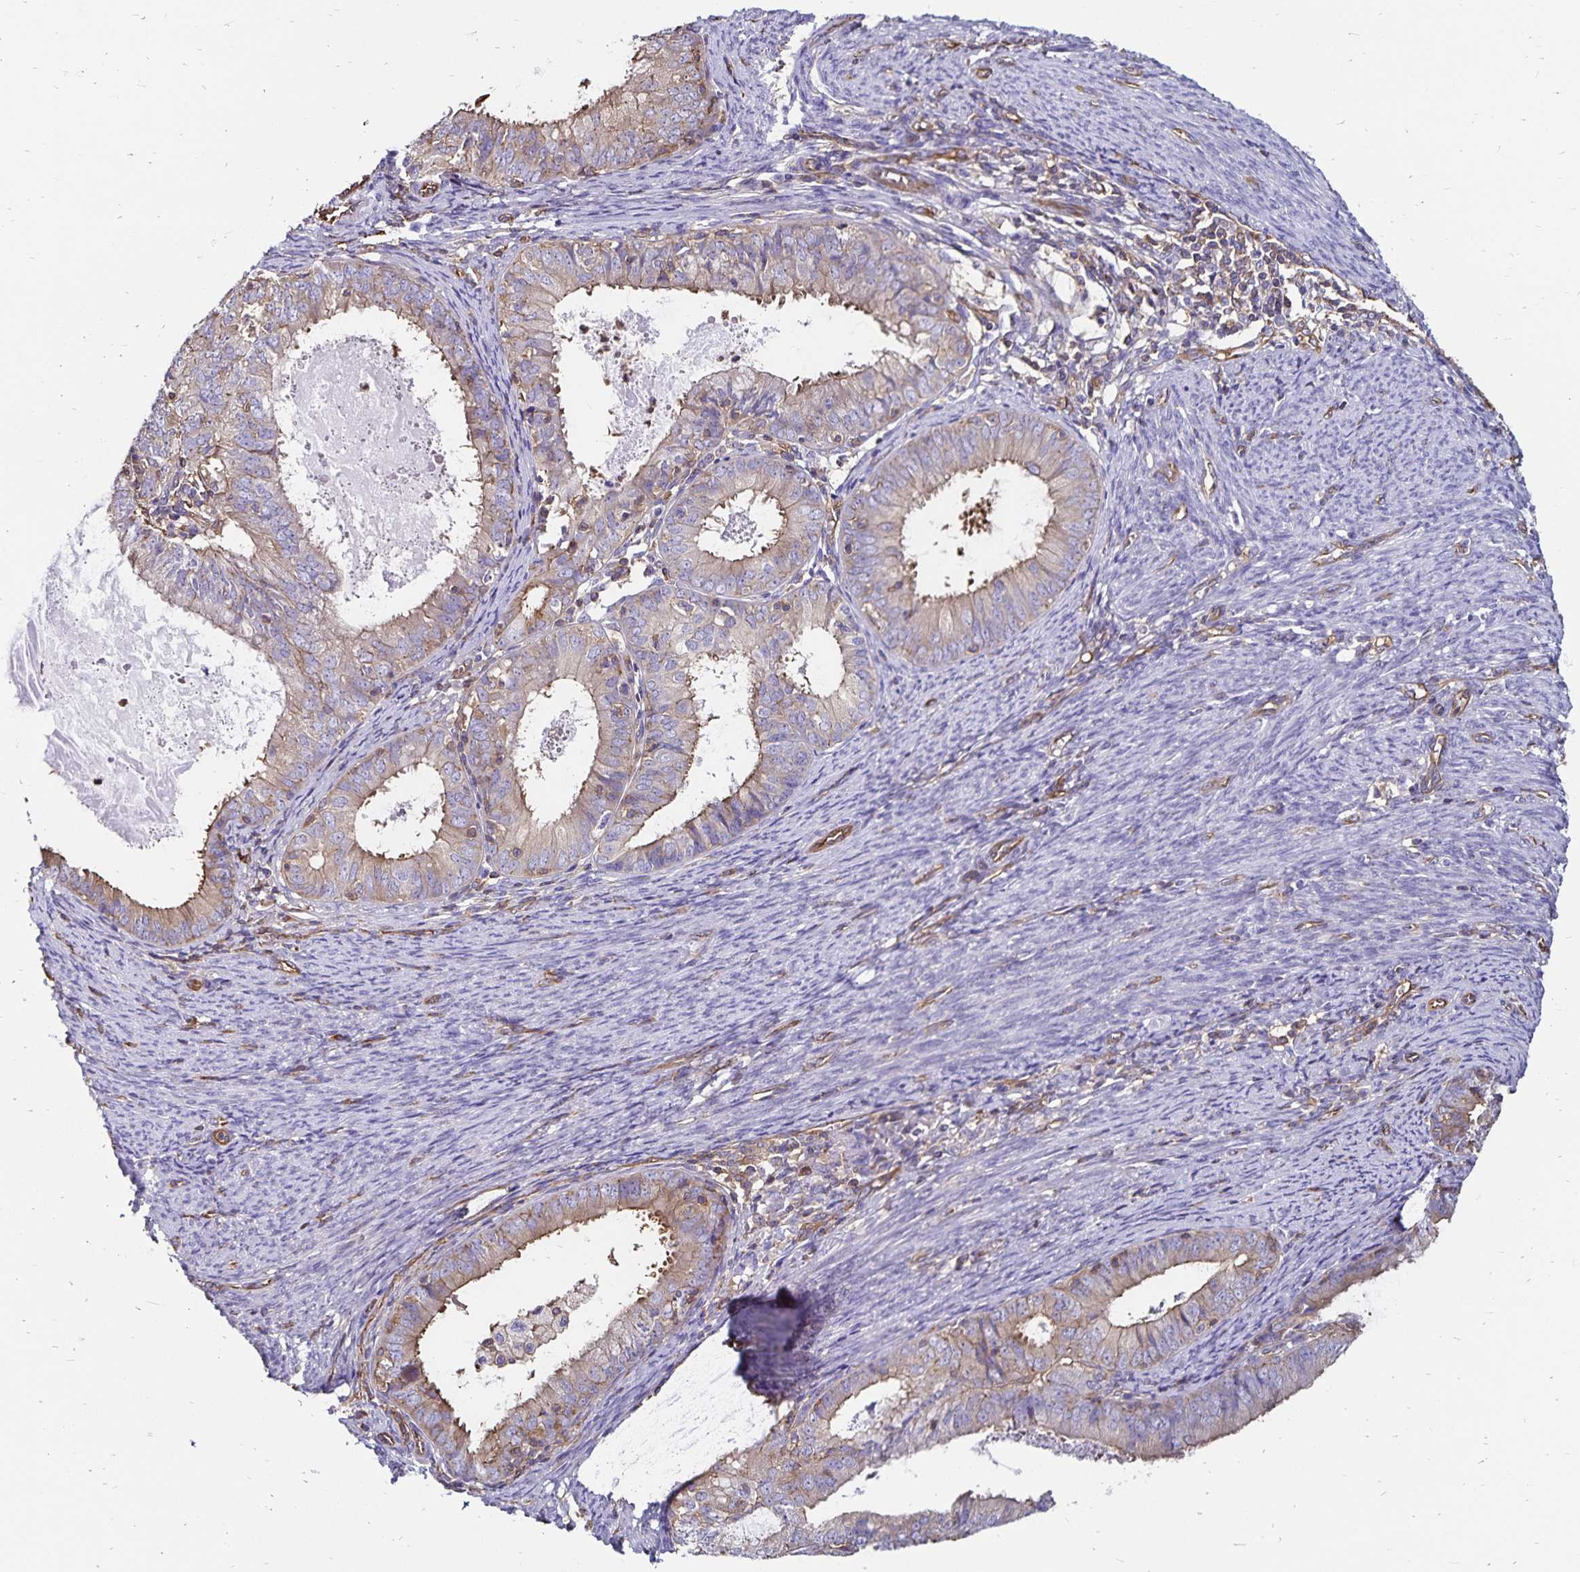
{"staining": {"intensity": "weak", "quantity": "25%-75%", "location": "cytoplasmic/membranous"}, "tissue": "endometrial cancer", "cell_type": "Tumor cells", "image_type": "cancer", "snomed": [{"axis": "morphology", "description": "Adenocarcinoma, NOS"}, {"axis": "topography", "description": "Endometrium"}], "caption": "This histopathology image shows IHC staining of endometrial cancer (adenocarcinoma), with low weak cytoplasmic/membranous expression in approximately 25%-75% of tumor cells.", "gene": "RPRML", "patient": {"sex": "female", "age": 57}}